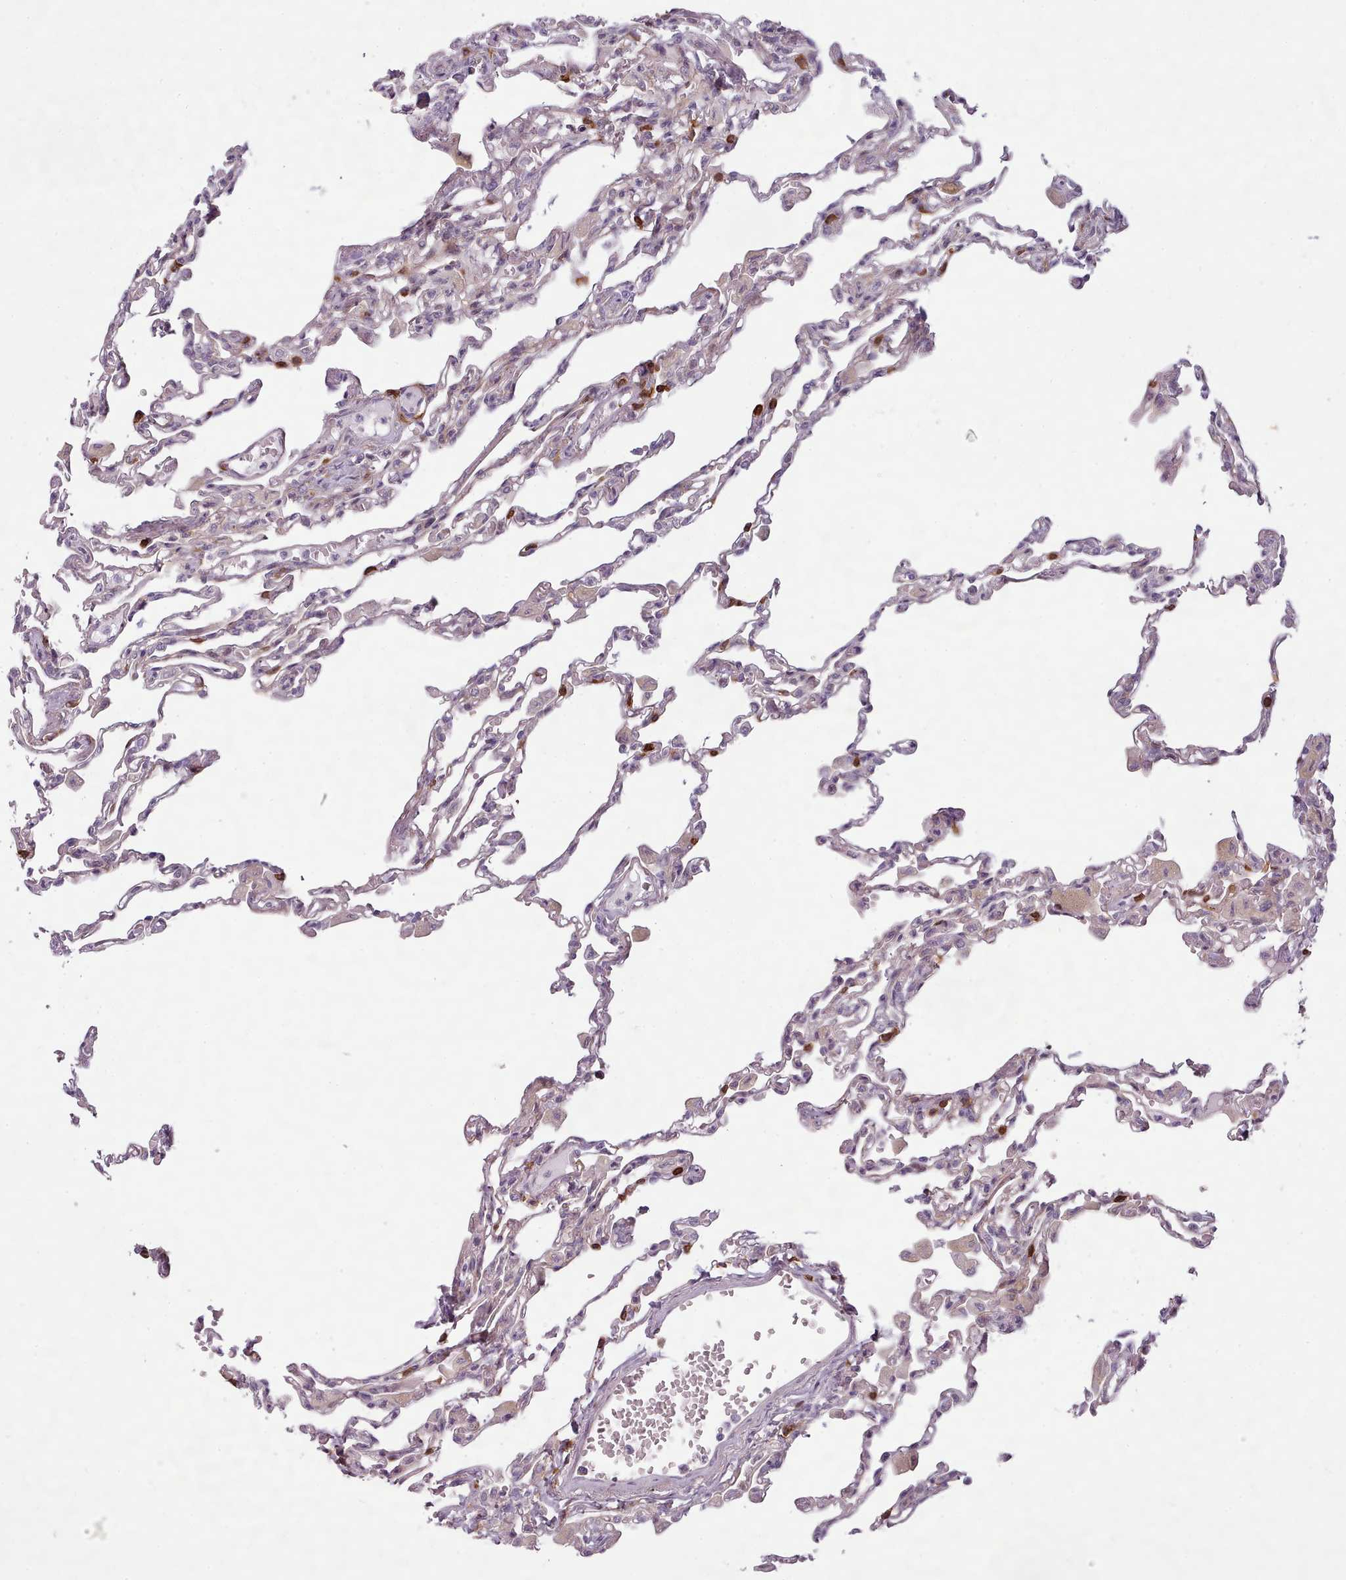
{"staining": {"intensity": "weak", "quantity": "25%-75%", "location": "cytoplasmic/membranous"}, "tissue": "lung", "cell_type": "Alveolar cells", "image_type": "normal", "snomed": [{"axis": "morphology", "description": "Normal tissue, NOS"}, {"axis": "topography", "description": "Bronchus"}, {"axis": "topography", "description": "Lung"}], "caption": "This is a histology image of immunohistochemistry (IHC) staining of normal lung, which shows weak expression in the cytoplasmic/membranous of alveolar cells.", "gene": "ZNF583", "patient": {"sex": "female", "age": 49}}